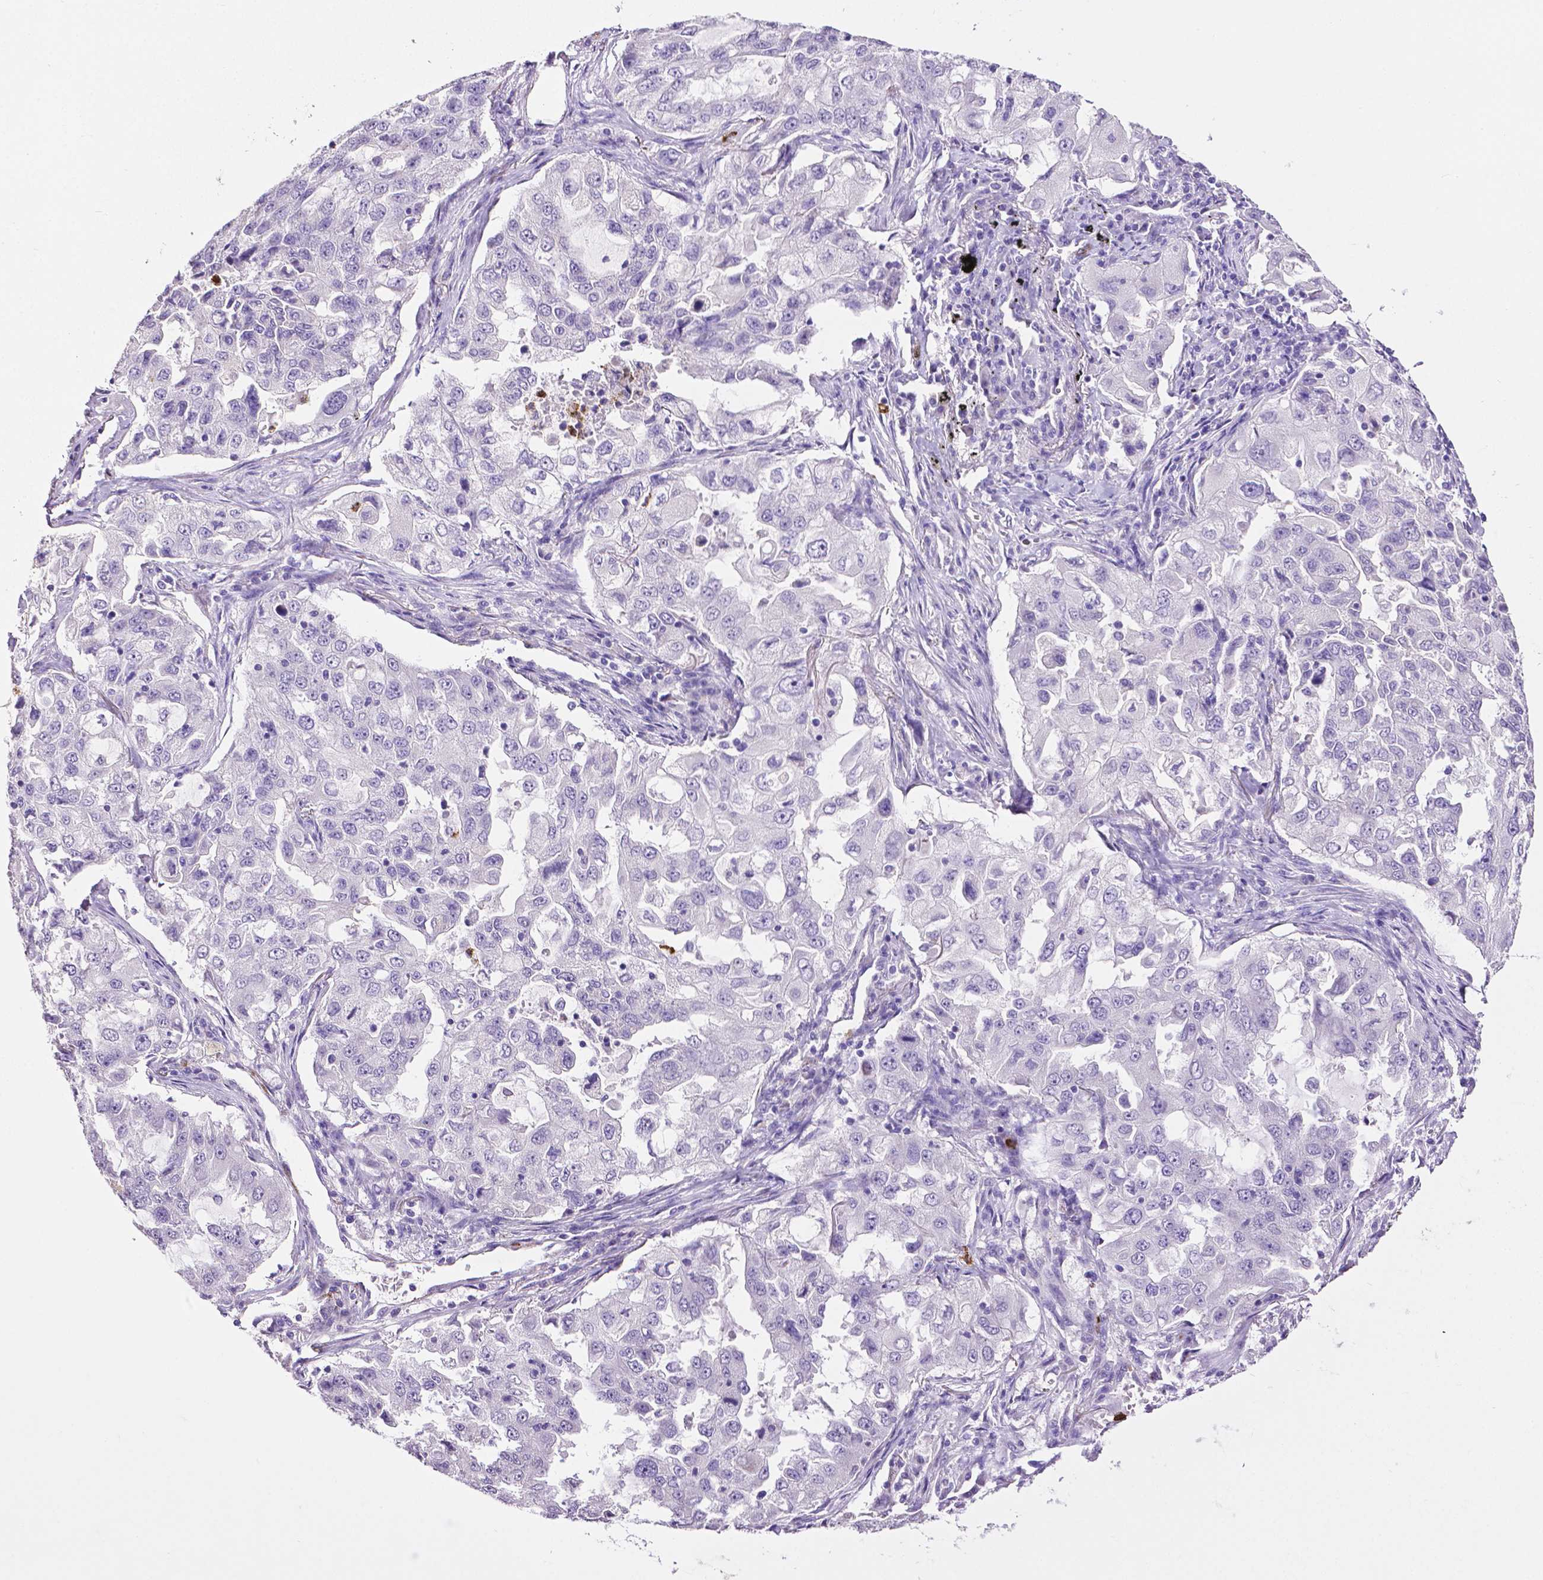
{"staining": {"intensity": "negative", "quantity": "none", "location": "none"}, "tissue": "lung cancer", "cell_type": "Tumor cells", "image_type": "cancer", "snomed": [{"axis": "morphology", "description": "Adenocarcinoma, NOS"}, {"axis": "topography", "description": "Lung"}], "caption": "Lung adenocarcinoma was stained to show a protein in brown. There is no significant expression in tumor cells.", "gene": "MMP9", "patient": {"sex": "female", "age": 61}}